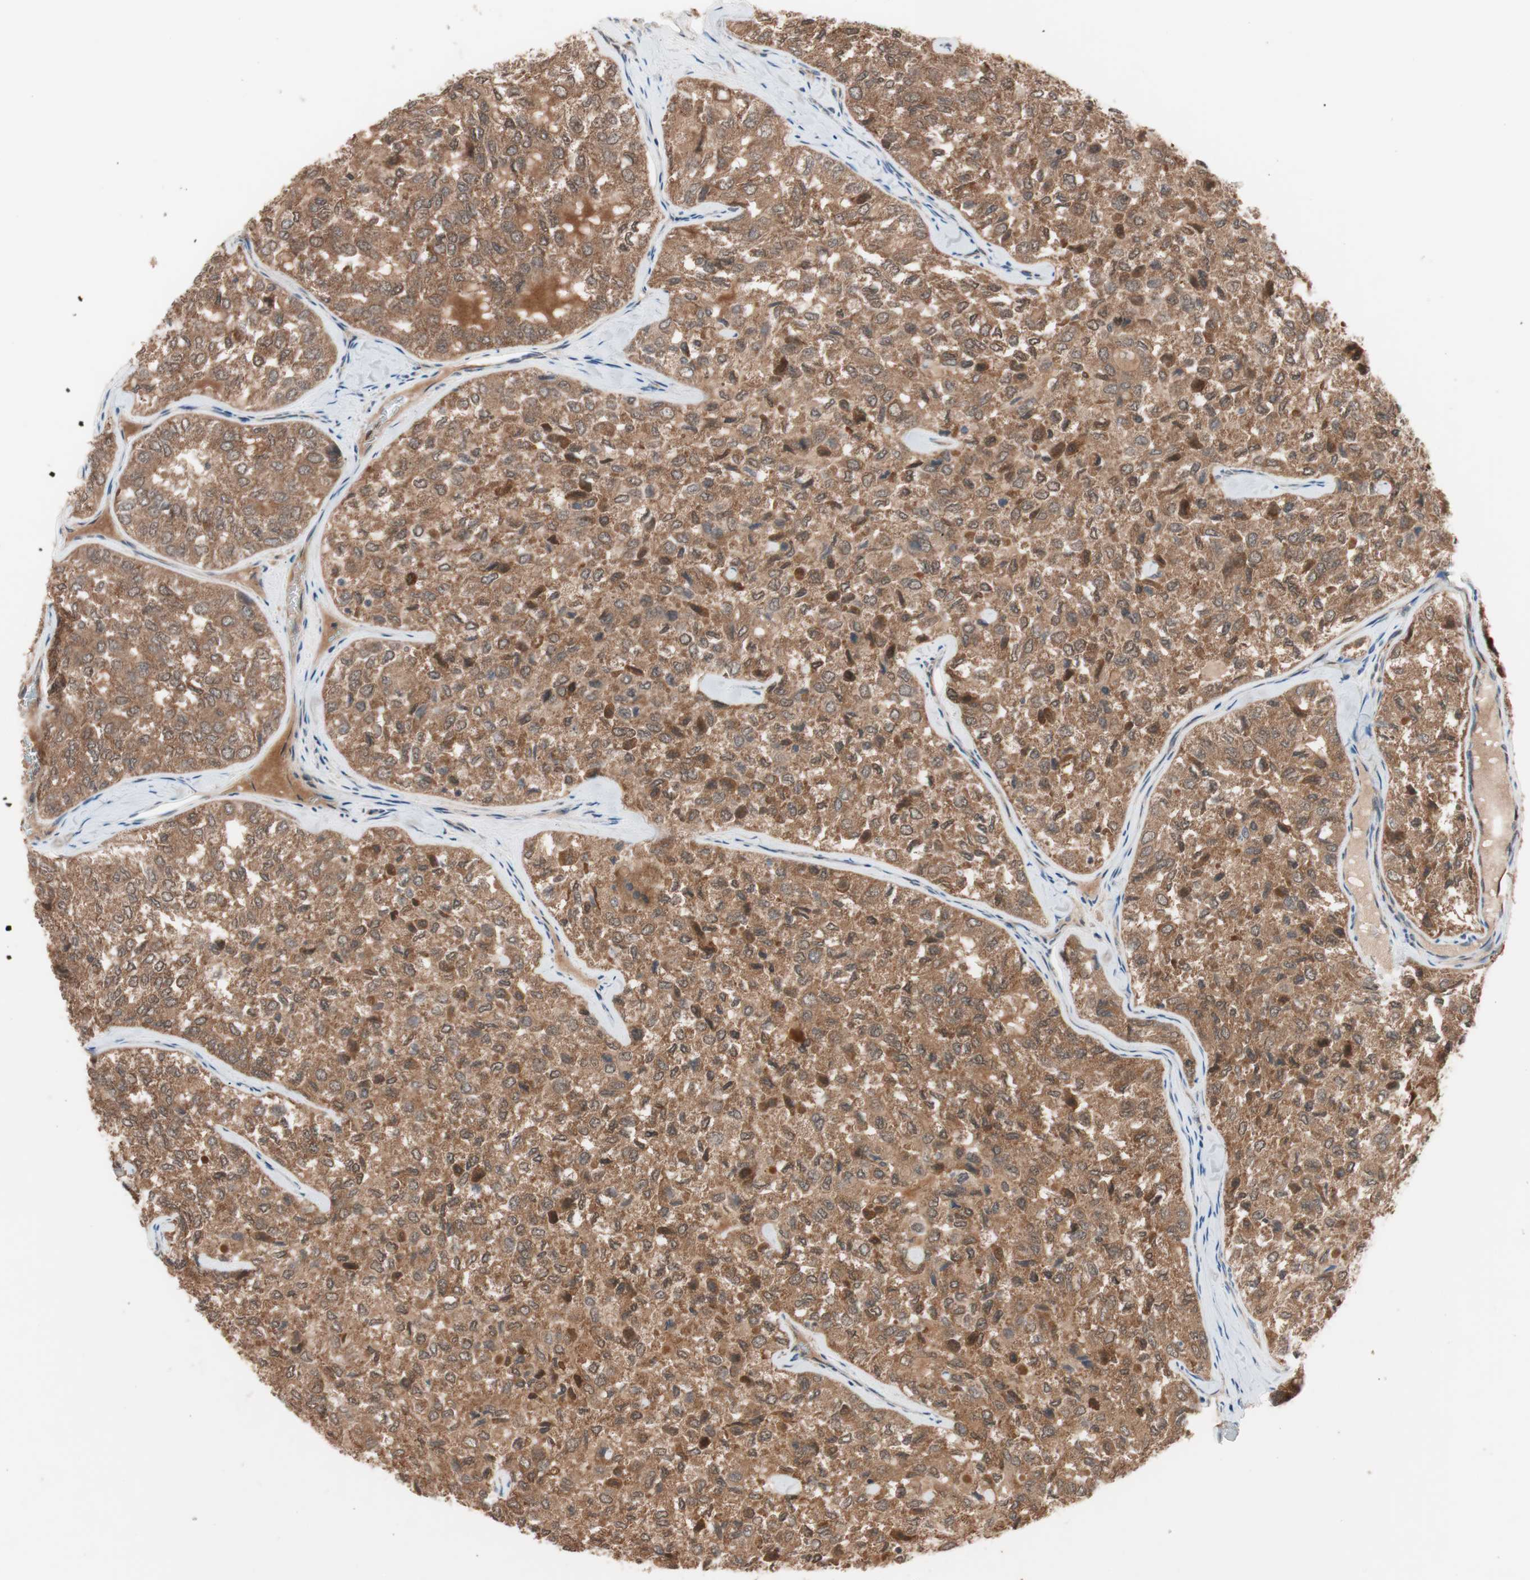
{"staining": {"intensity": "moderate", "quantity": ">75%", "location": "cytoplasmic/membranous"}, "tissue": "thyroid cancer", "cell_type": "Tumor cells", "image_type": "cancer", "snomed": [{"axis": "morphology", "description": "Follicular adenoma carcinoma, NOS"}, {"axis": "topography", "description": "Thyroid gland"}], "caption": "Protein positivity by immunohistochemistry (IHC) reveals moderate cytoplasmic/membranous expression in about >75% of tumor cells in thyroid cancer (follicular adenoma carcinoma). The staining was performed using DAB to visualize the protein expression in brown, while the nuclei were stained in blue with hematoxylin (Magnification: 20x).", "gene": "HMBS", "patient": {"sex": "male", "age": 75}}